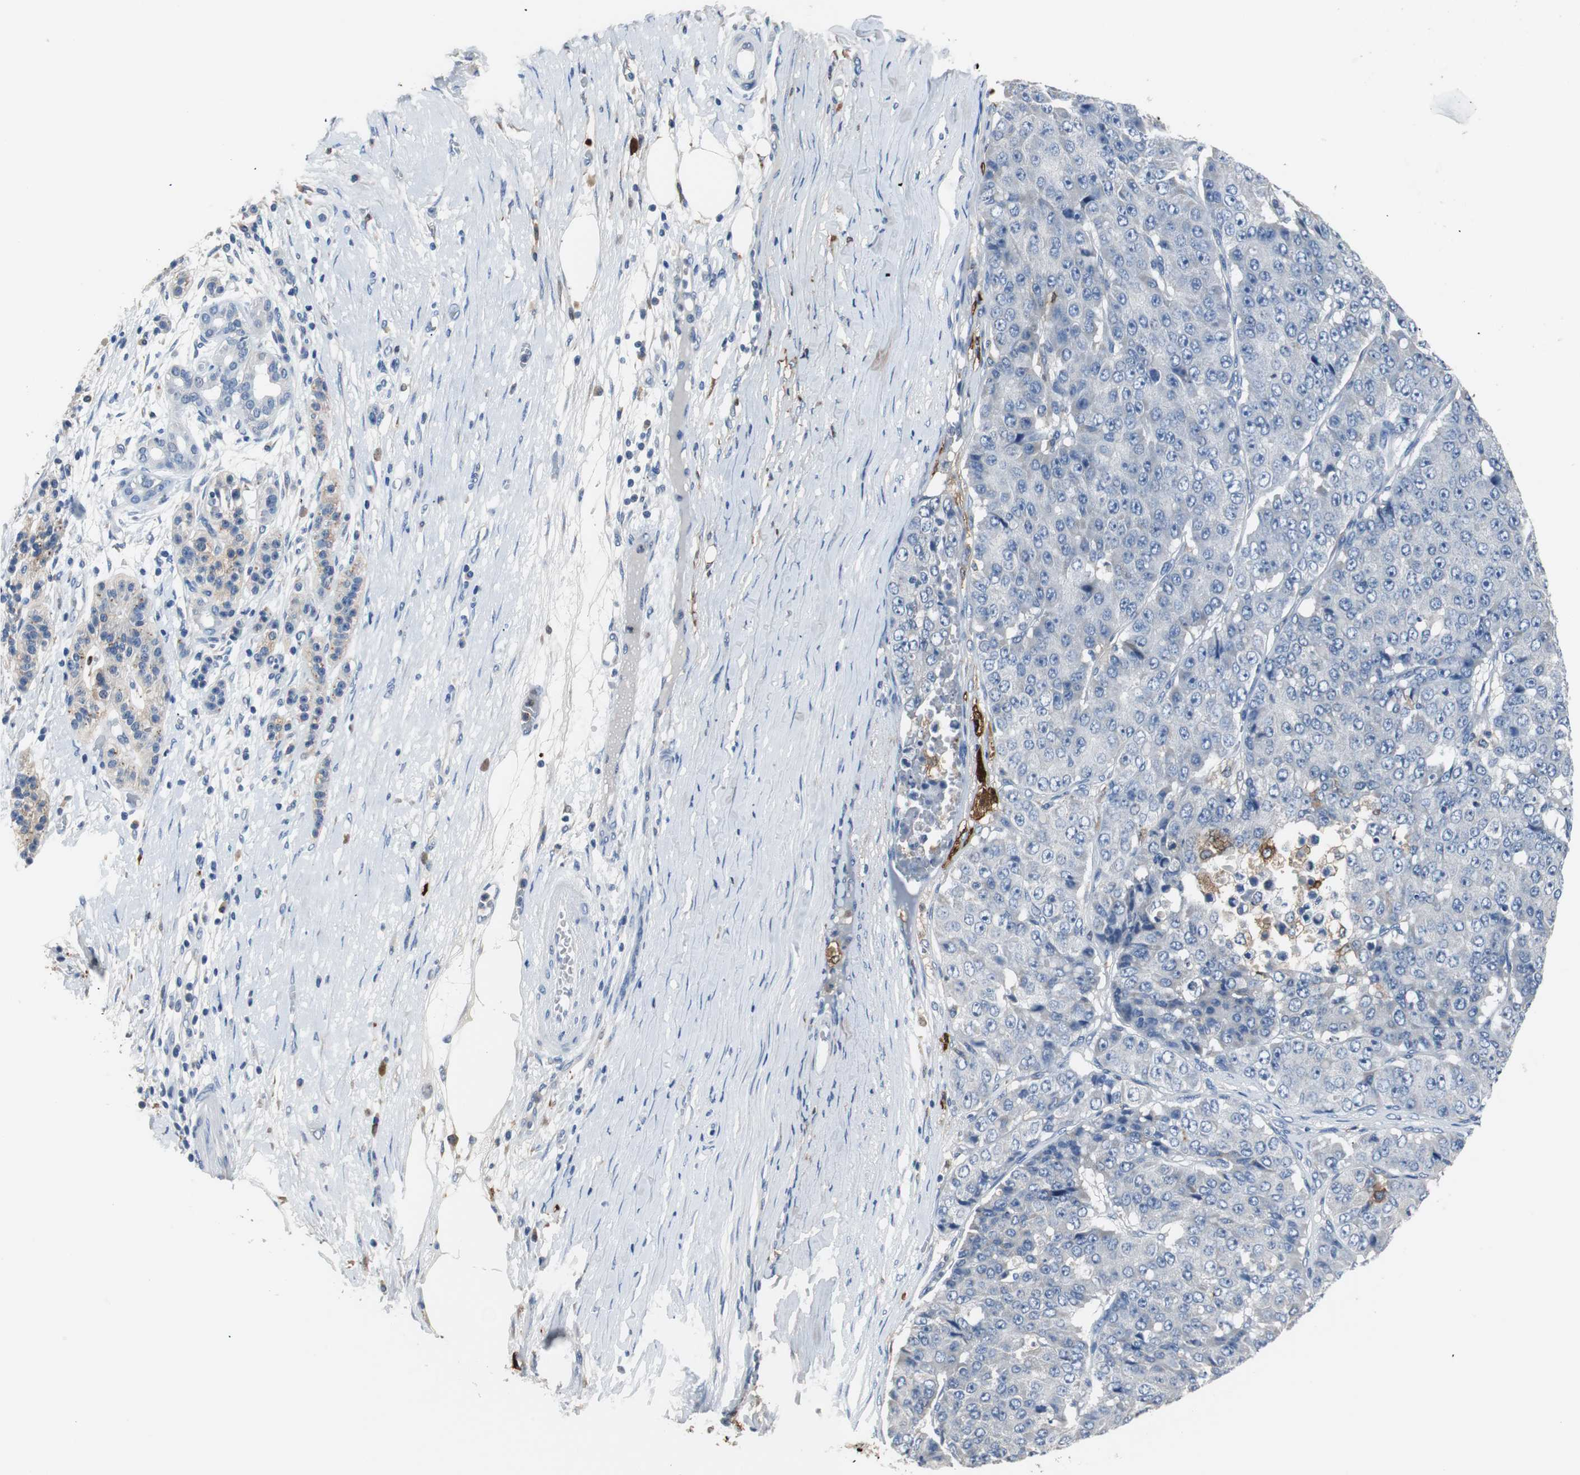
{"staining": {"intensity": "negative", "quantity": "none", "location": "none"}, "tissue": "pancreatic cancer", "cell_type": "Tumor cells", "image_type": "cancer", "snomed": [{"axis": "morphology", "description": "Adenocarcinoma, NOS"}, {"axis": "topography", "description": "Pancreas"}], "caption": "This histopathology image is of adenocarcinoma (pancreatic) stained with IHC to label a protein in brown with the nuclei are counter-stained blue. There is no staining in tumor cells. (Brightfield microscopy of DAB (3,3'-diaminobenzidine) immunohistochemistry at high magnification).", "gene": "PI15", "patient": {"sex": "male", "age": 50}}